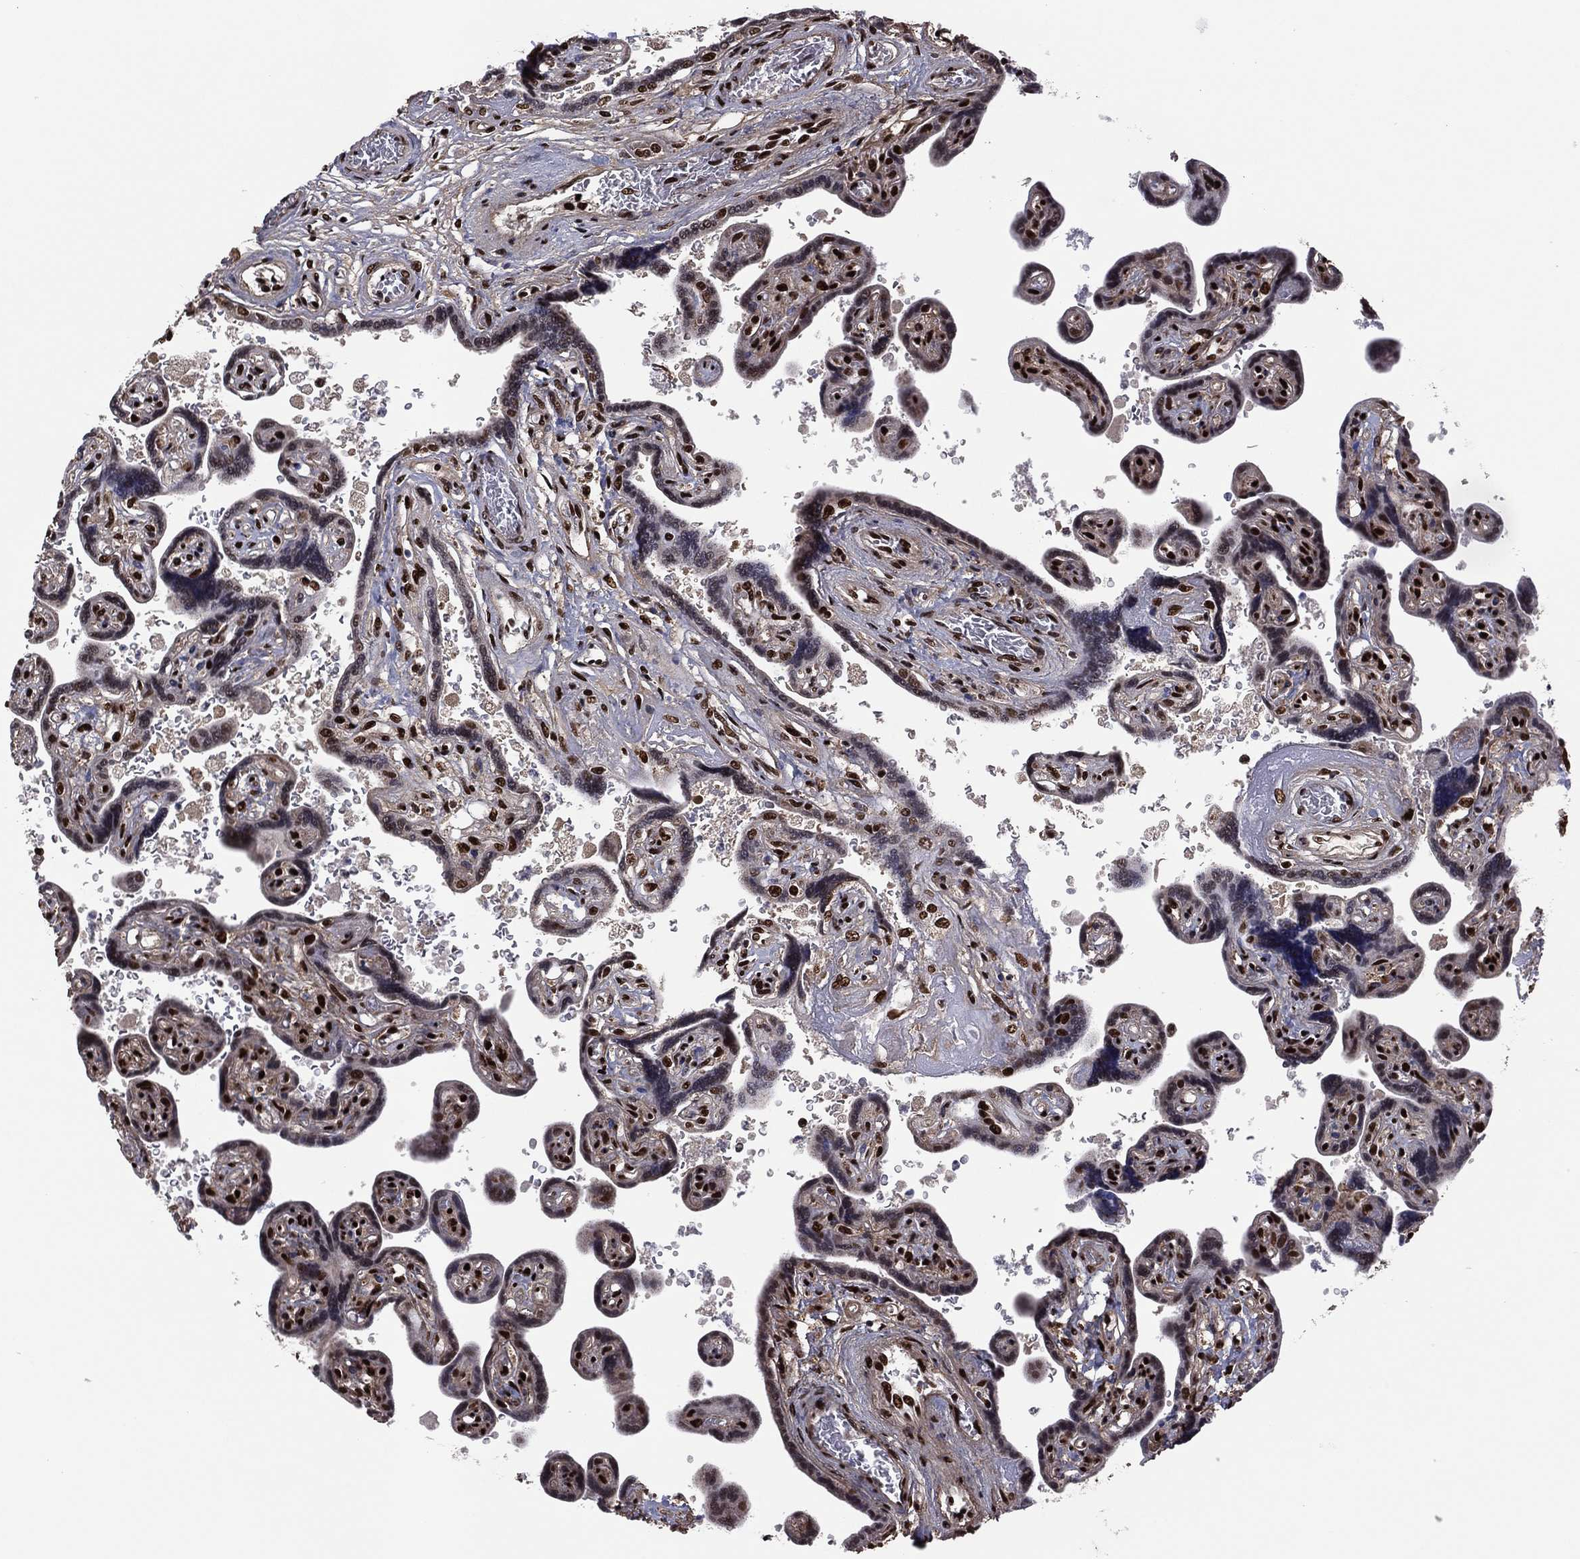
{"staining": {"intensity": "strong", "quantity": ">75%", "location": "nuclear"}, "tissue": "placenta", "cell_type": "Decidual cells", "image_type": "normal", "snomed": [{"axis": "morphology", "description": "Normal tissue, NOS"}, {"axis": "topography", "description": "Placenta"}], "caption": "High-power microscopy captured an immunohistochemistry photomicrograph of normal placenta, revealing strong nuclear positivity in about >75% of decidual cells. (DAB IHC with brightfield microscopy, high magnification).", "gene": "TP53BP1", "patient": {"sex": "female", "age": 32}}